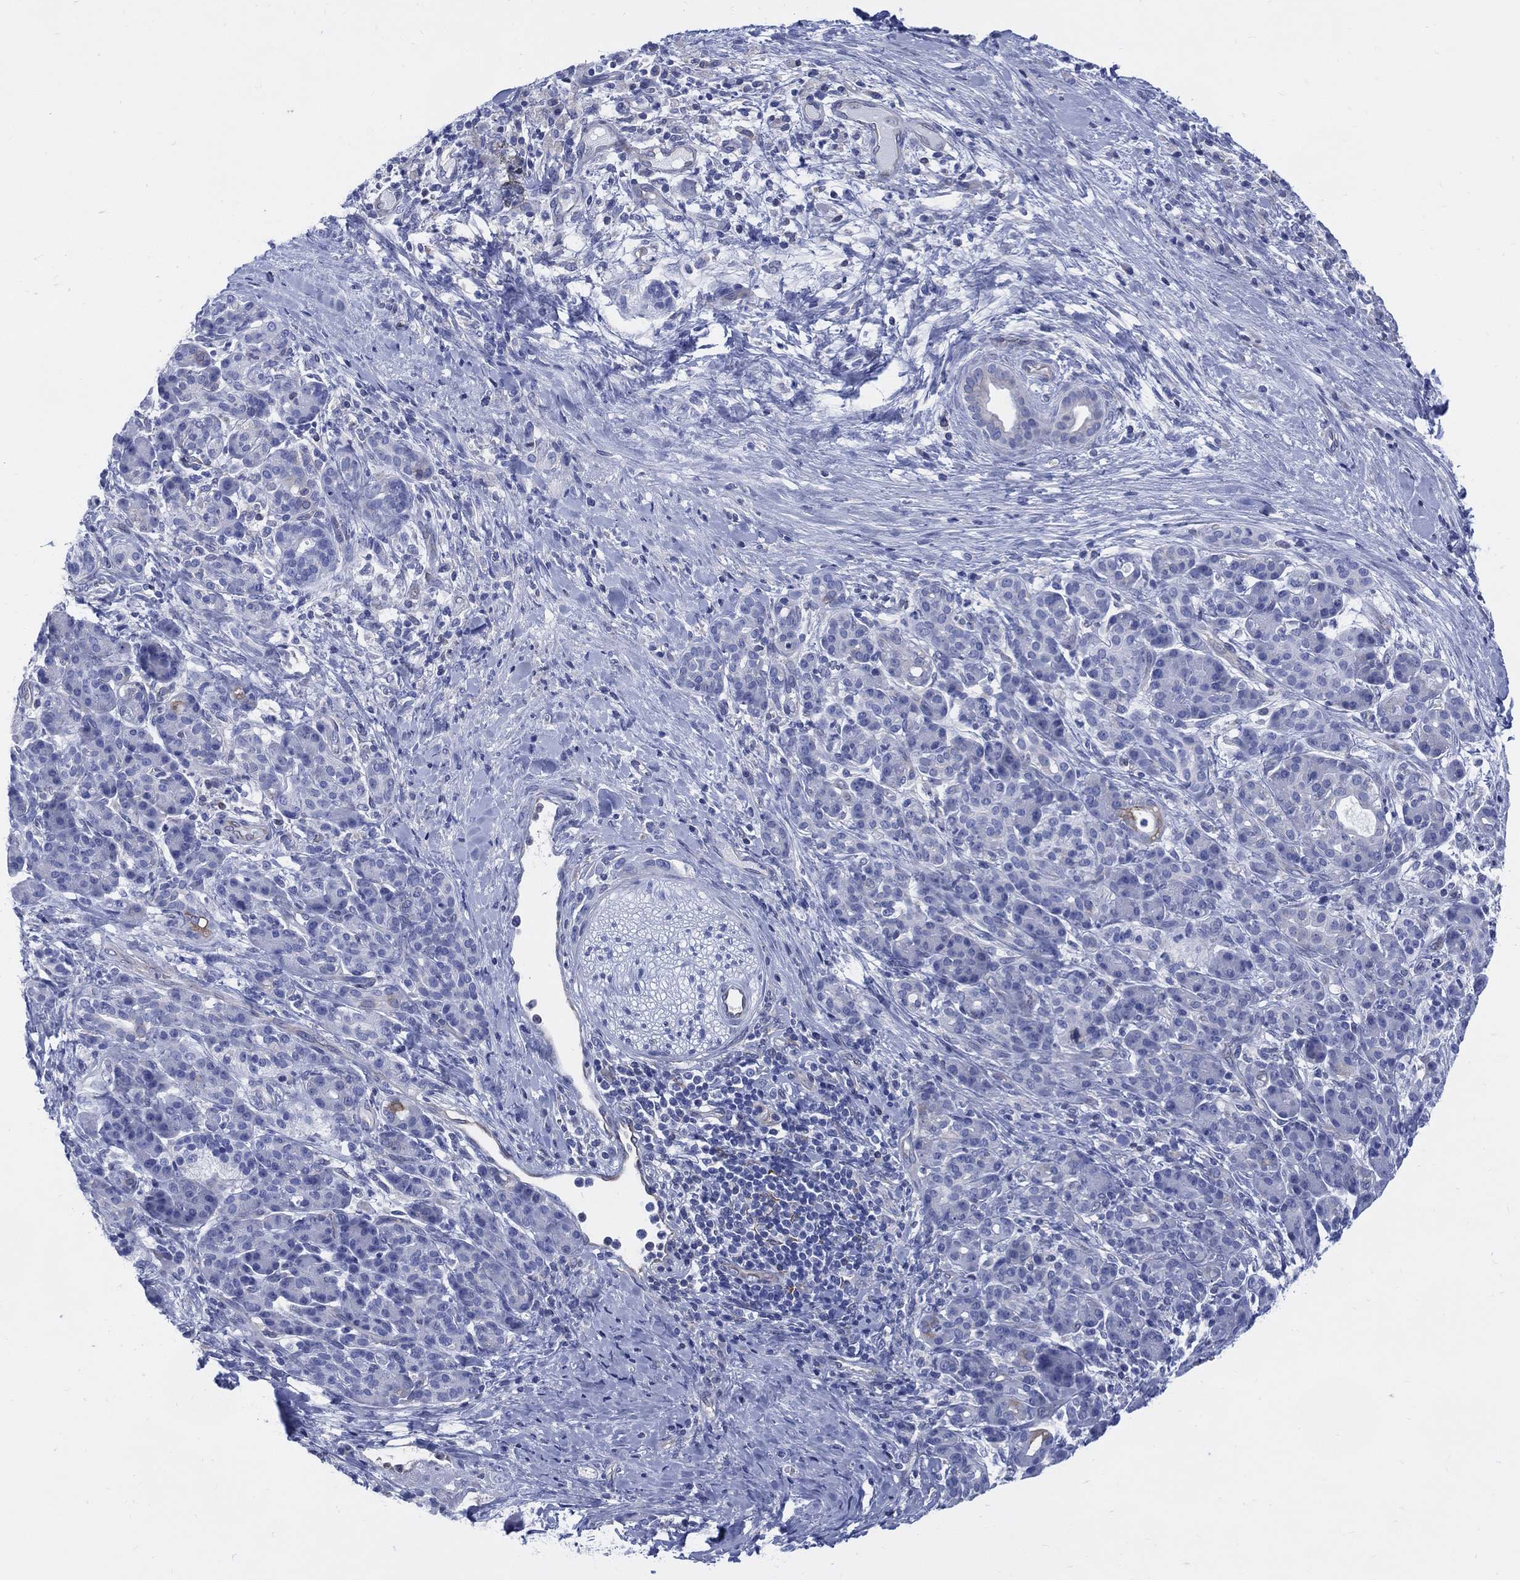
{"staining": {"intensity": "negative", "quantity": "none", "location": "none"}, "tissue": "pancreatic cancer", "cell_type": "Tumor cells", "image_type": "cancer", "snomed": [{"axis": "morphology", "description": "Adenocarcinoma, NOS"}, {"axis": "topography", "description": "Pancreas"}], "caption": "Immunohistochemistry (IHC) of human pancreatic adenocarcinoma shows no expression in tumor cells.", "gene": "DDI1", "patient": {"sex": "male", "age": 44}}